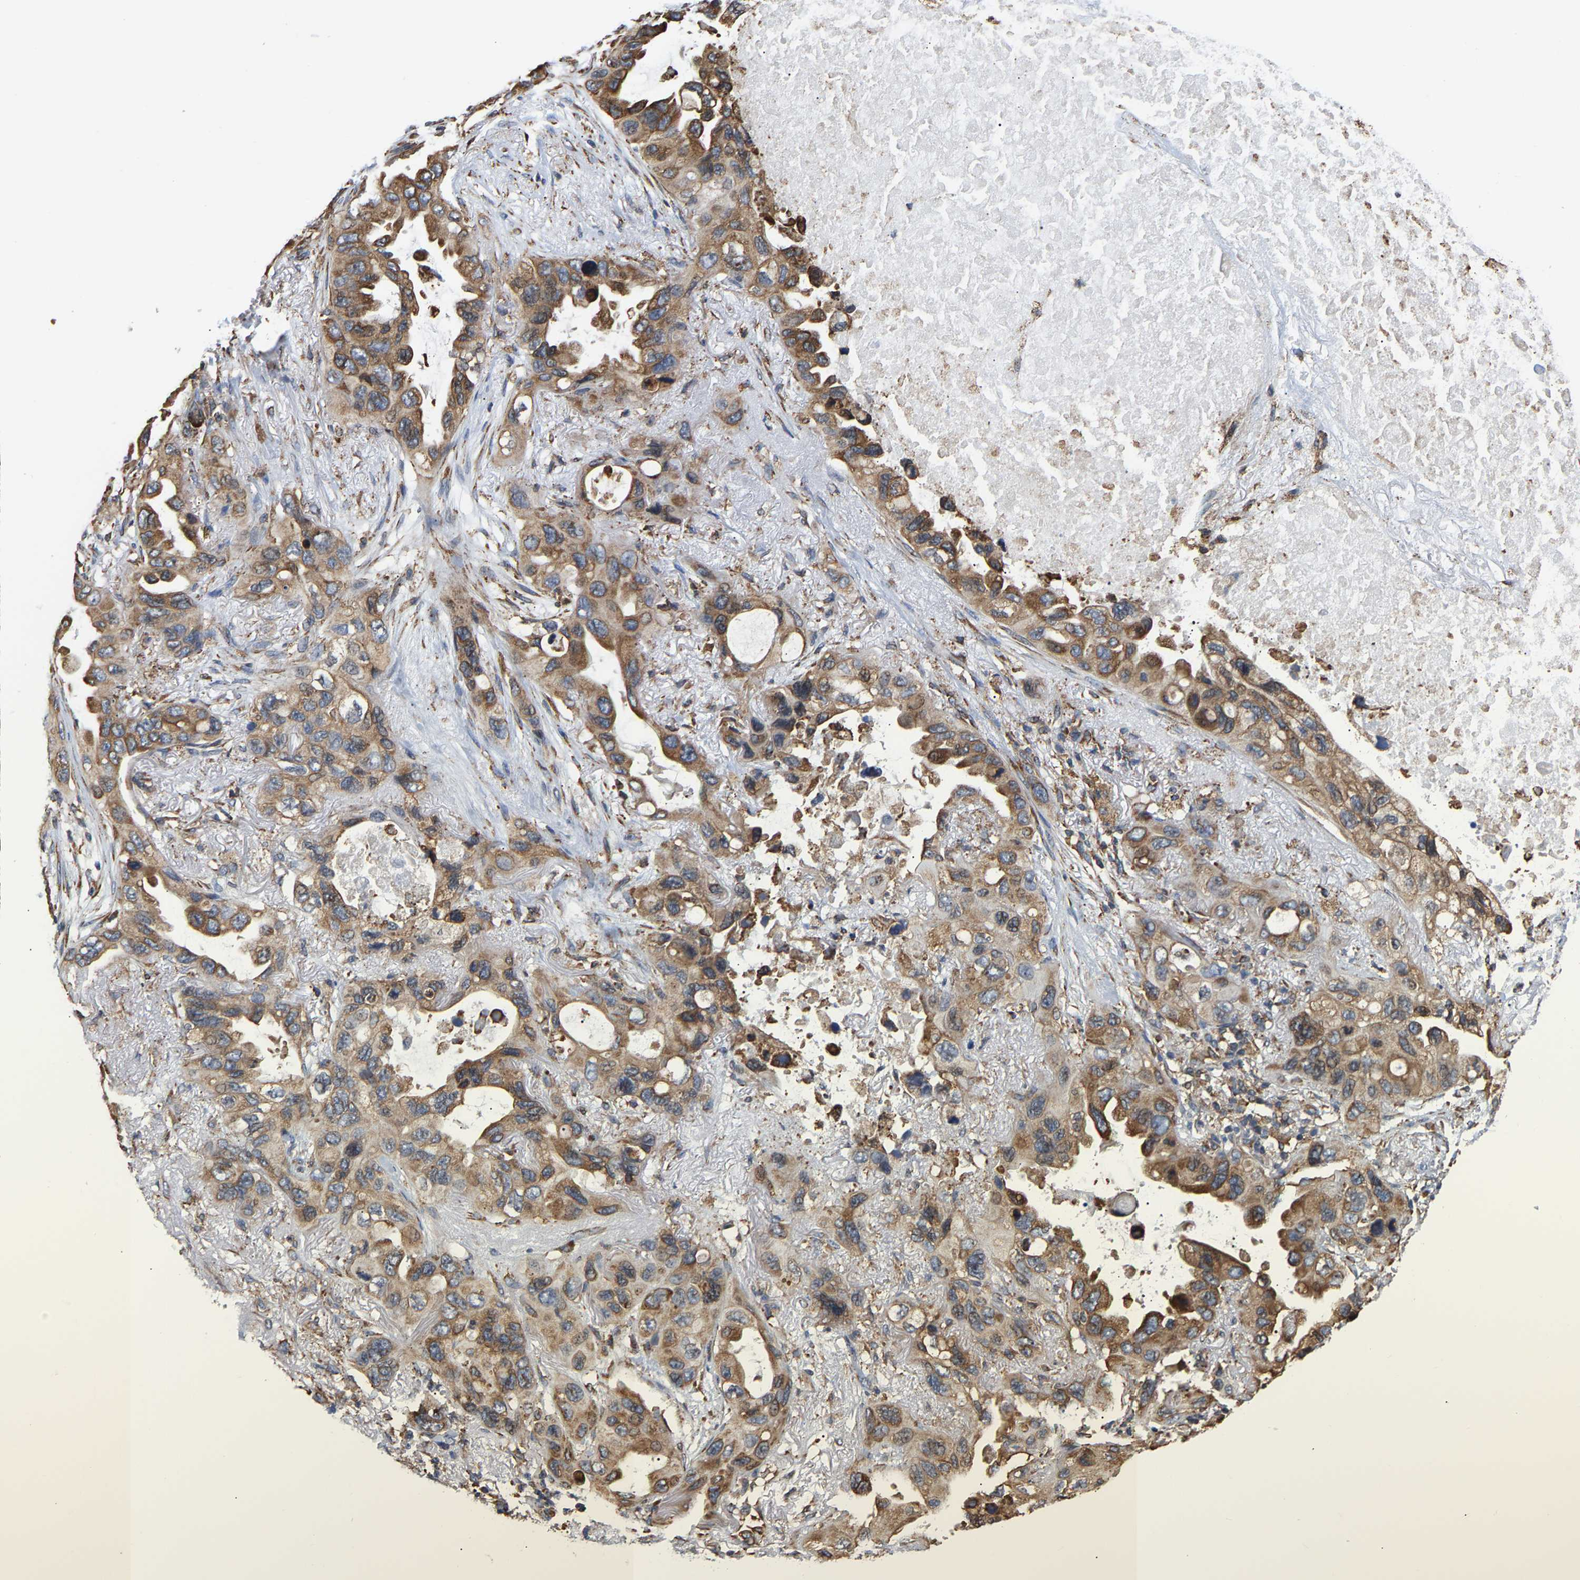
{"staining": {"intensity": "moderate", "quantity": ">75%", "location": "cytoplasmic/membranous"}, "tissue": "lung cancer", "cell_type": "Tumor cells", "image_type": "cancer", "snomed": [{"axis": "morphology", "description": "Squamous cell carcinoma, NOS"}, {"axis": "topography", "description": "Lung"}], "caption": "Lung cancer stained with a protein marker reveals moderate staining in tumor cells.", "gene": "ARAP1", "patient": {"sex": "female", "age": 73}}